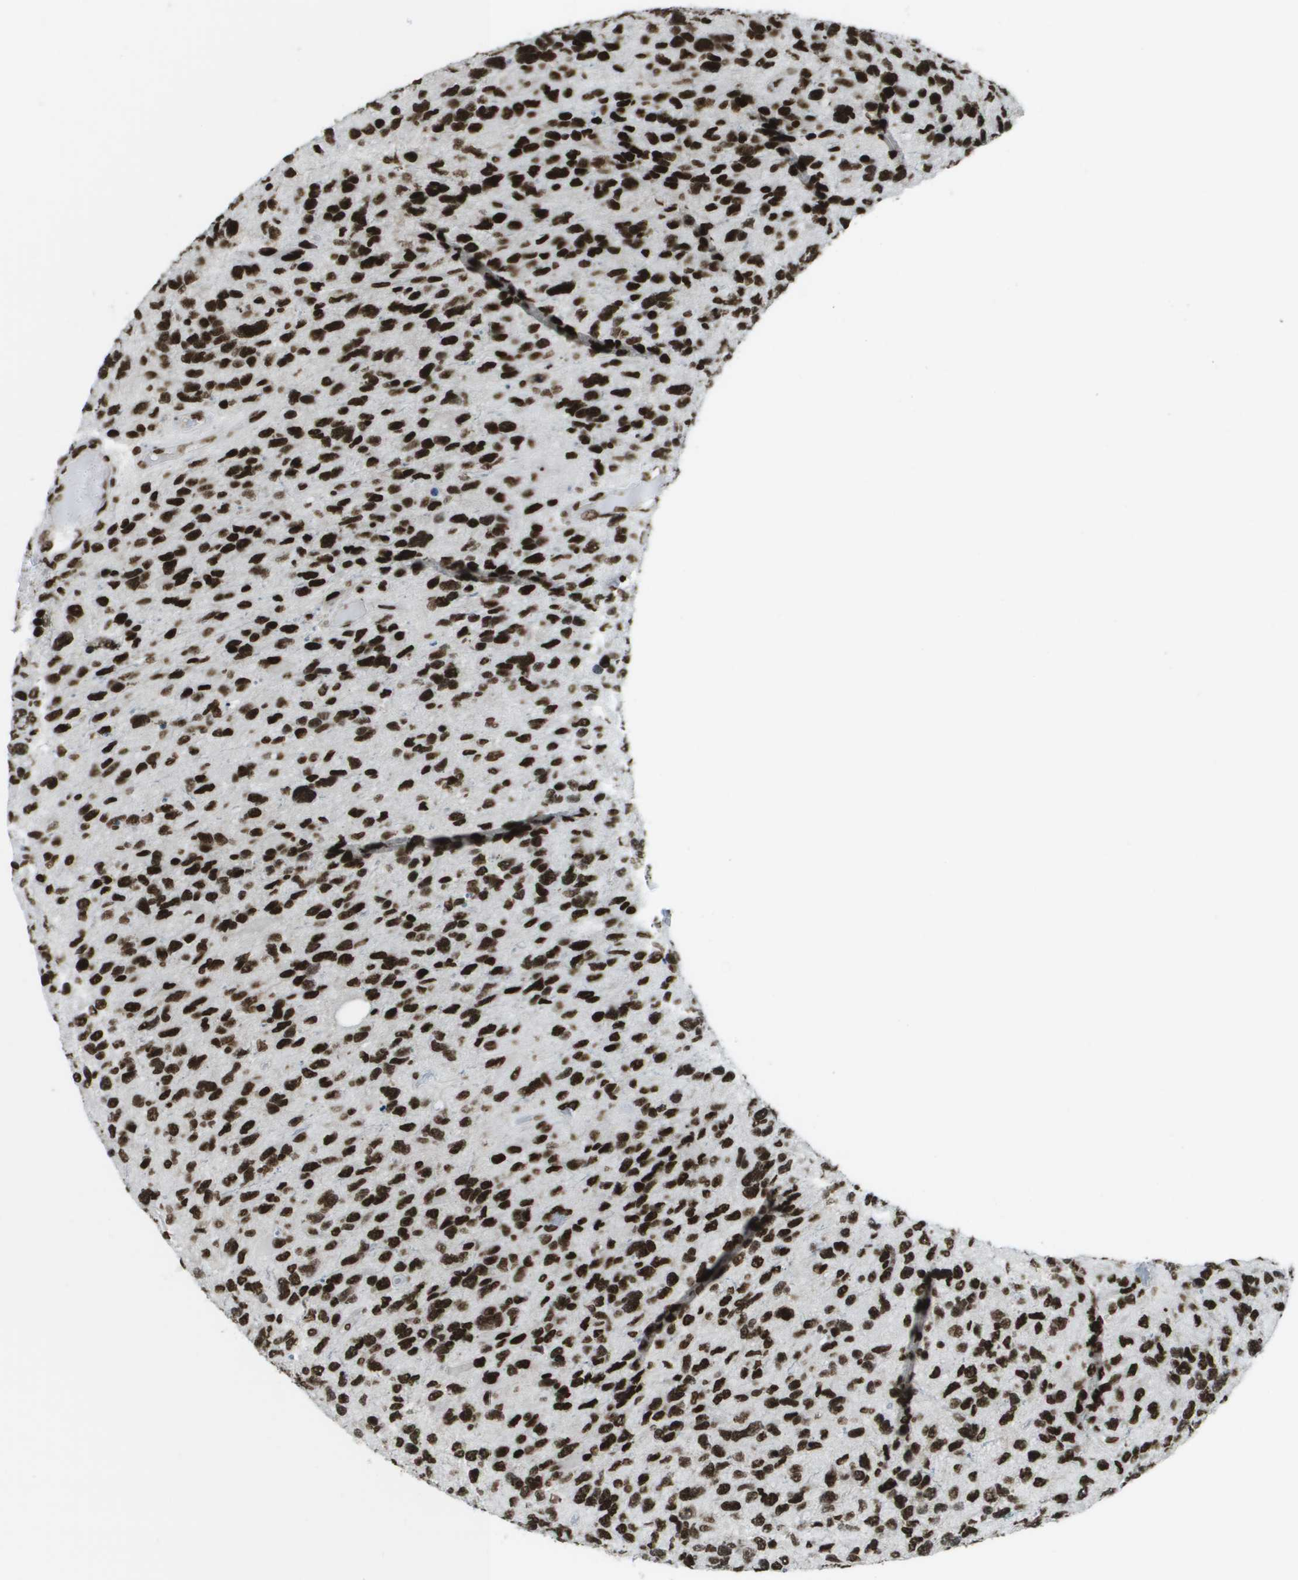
{"staining": {"intensity": "strong", "quantity": ">75%", "location": "nuclear"}, "tissue": "glioma", "cell_type": "Tumor cells", "image_type": "cancer", "snomed": [{"axis": "morphology", "description": "Glioma, malignant, High grade"}, {"axis": "topography", "description": "Brain"}], "caption": "The micrograph shows staining of malignant high-grade glioma, revealing strong nuclear protein expression (brown color) within tumor cells.", "gene": "GLYR1", "patient": {"sex": "female", "age": 58}}